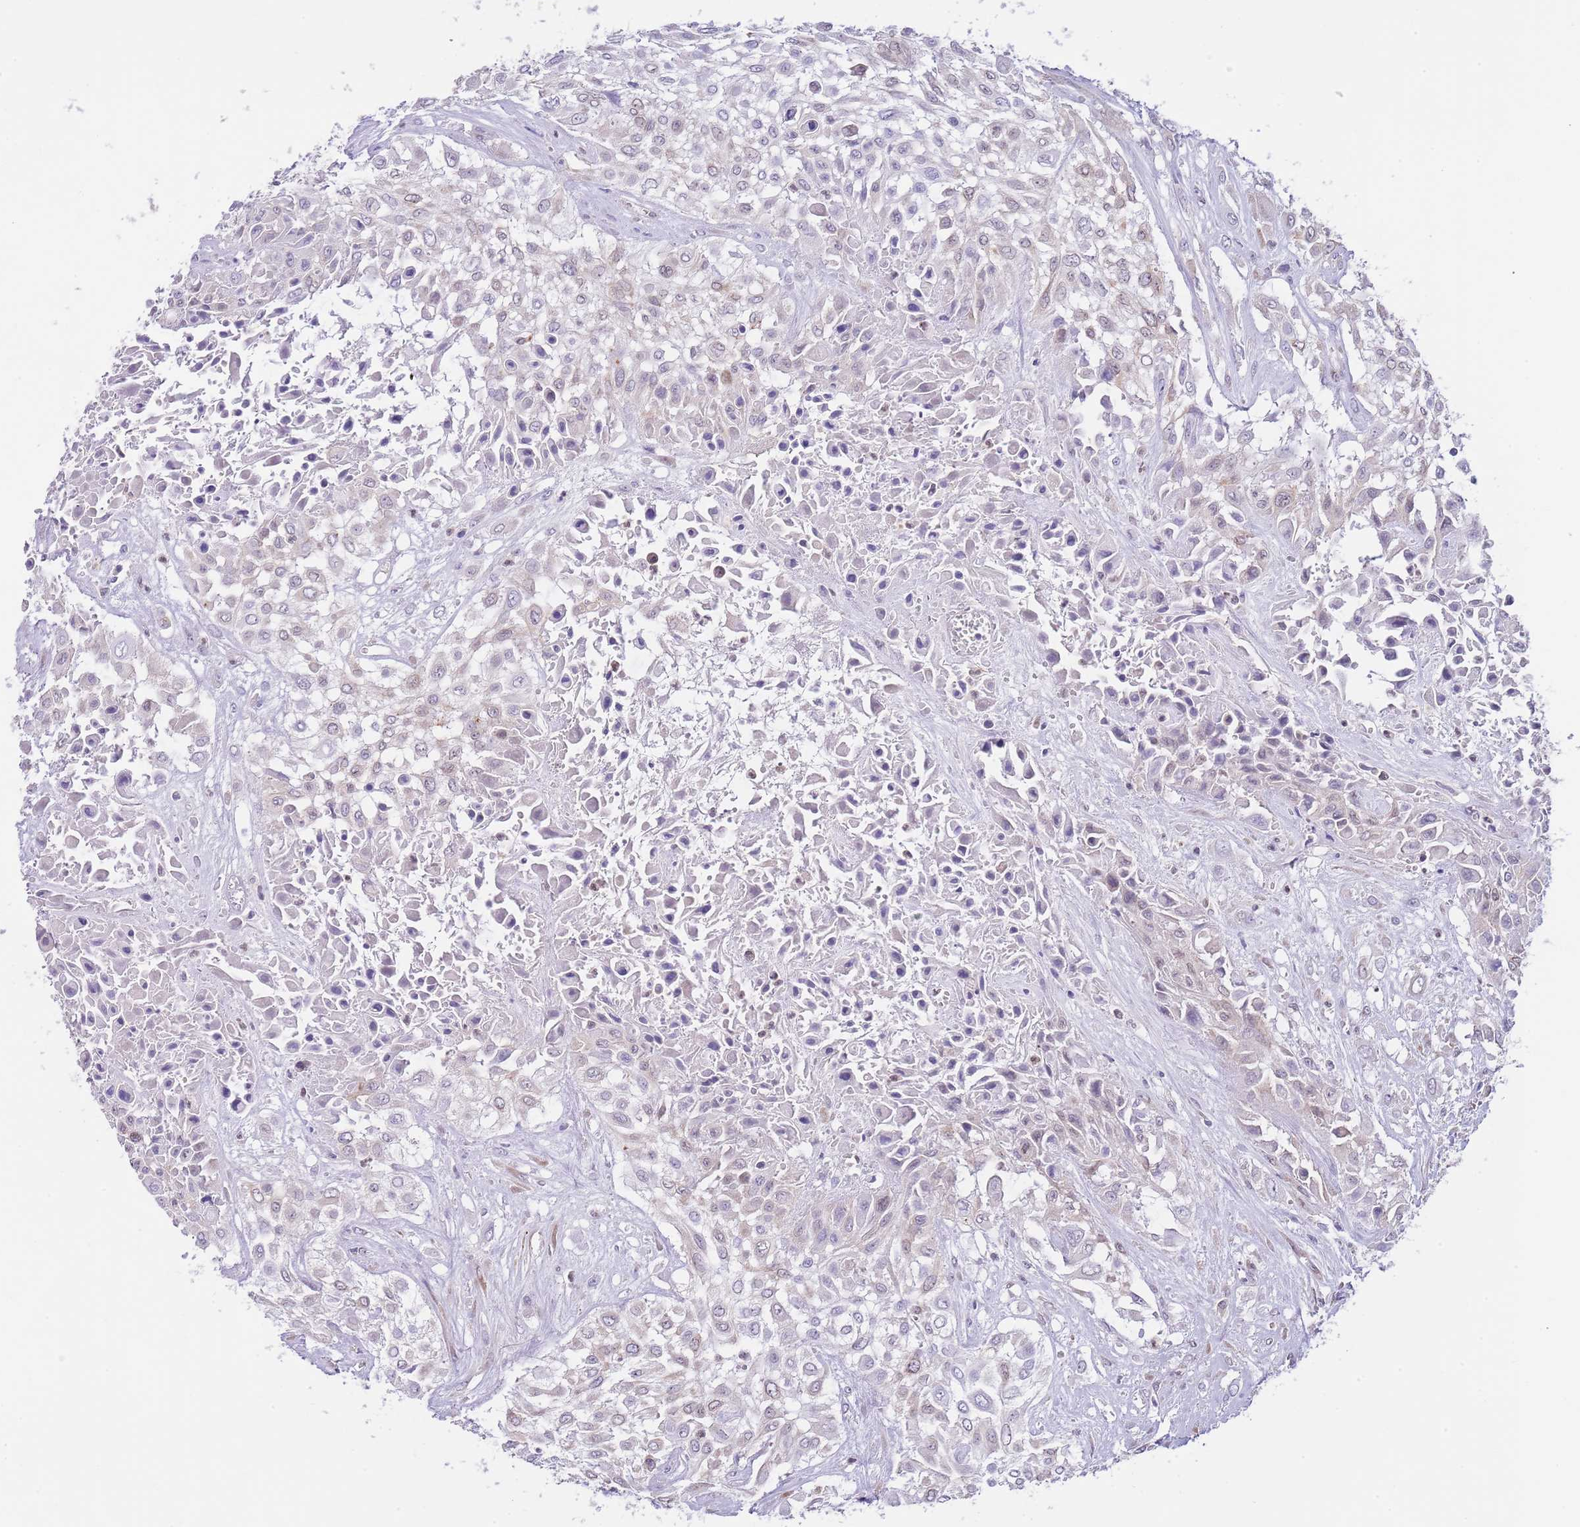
{"staining": {"intensity": "weak", "quantity": "<25%", "location": "cytoplasmic/membranous"}, "tissue": "urothelial cancer", "cell_type": "Tumor cells", "image_type": "cancer", "snomed": [{"axis": "morphology", "description": "Urothelial carcinoma, High grade"}, {"axis": "topography", "description": "Urinary bladder"}], "caption": "Urothelial cancer was stained to show a protein in brown. There is no significant expression in tumor cells.", "gene": "EBPL", "patient": {"sex": "male", "age": 57}}